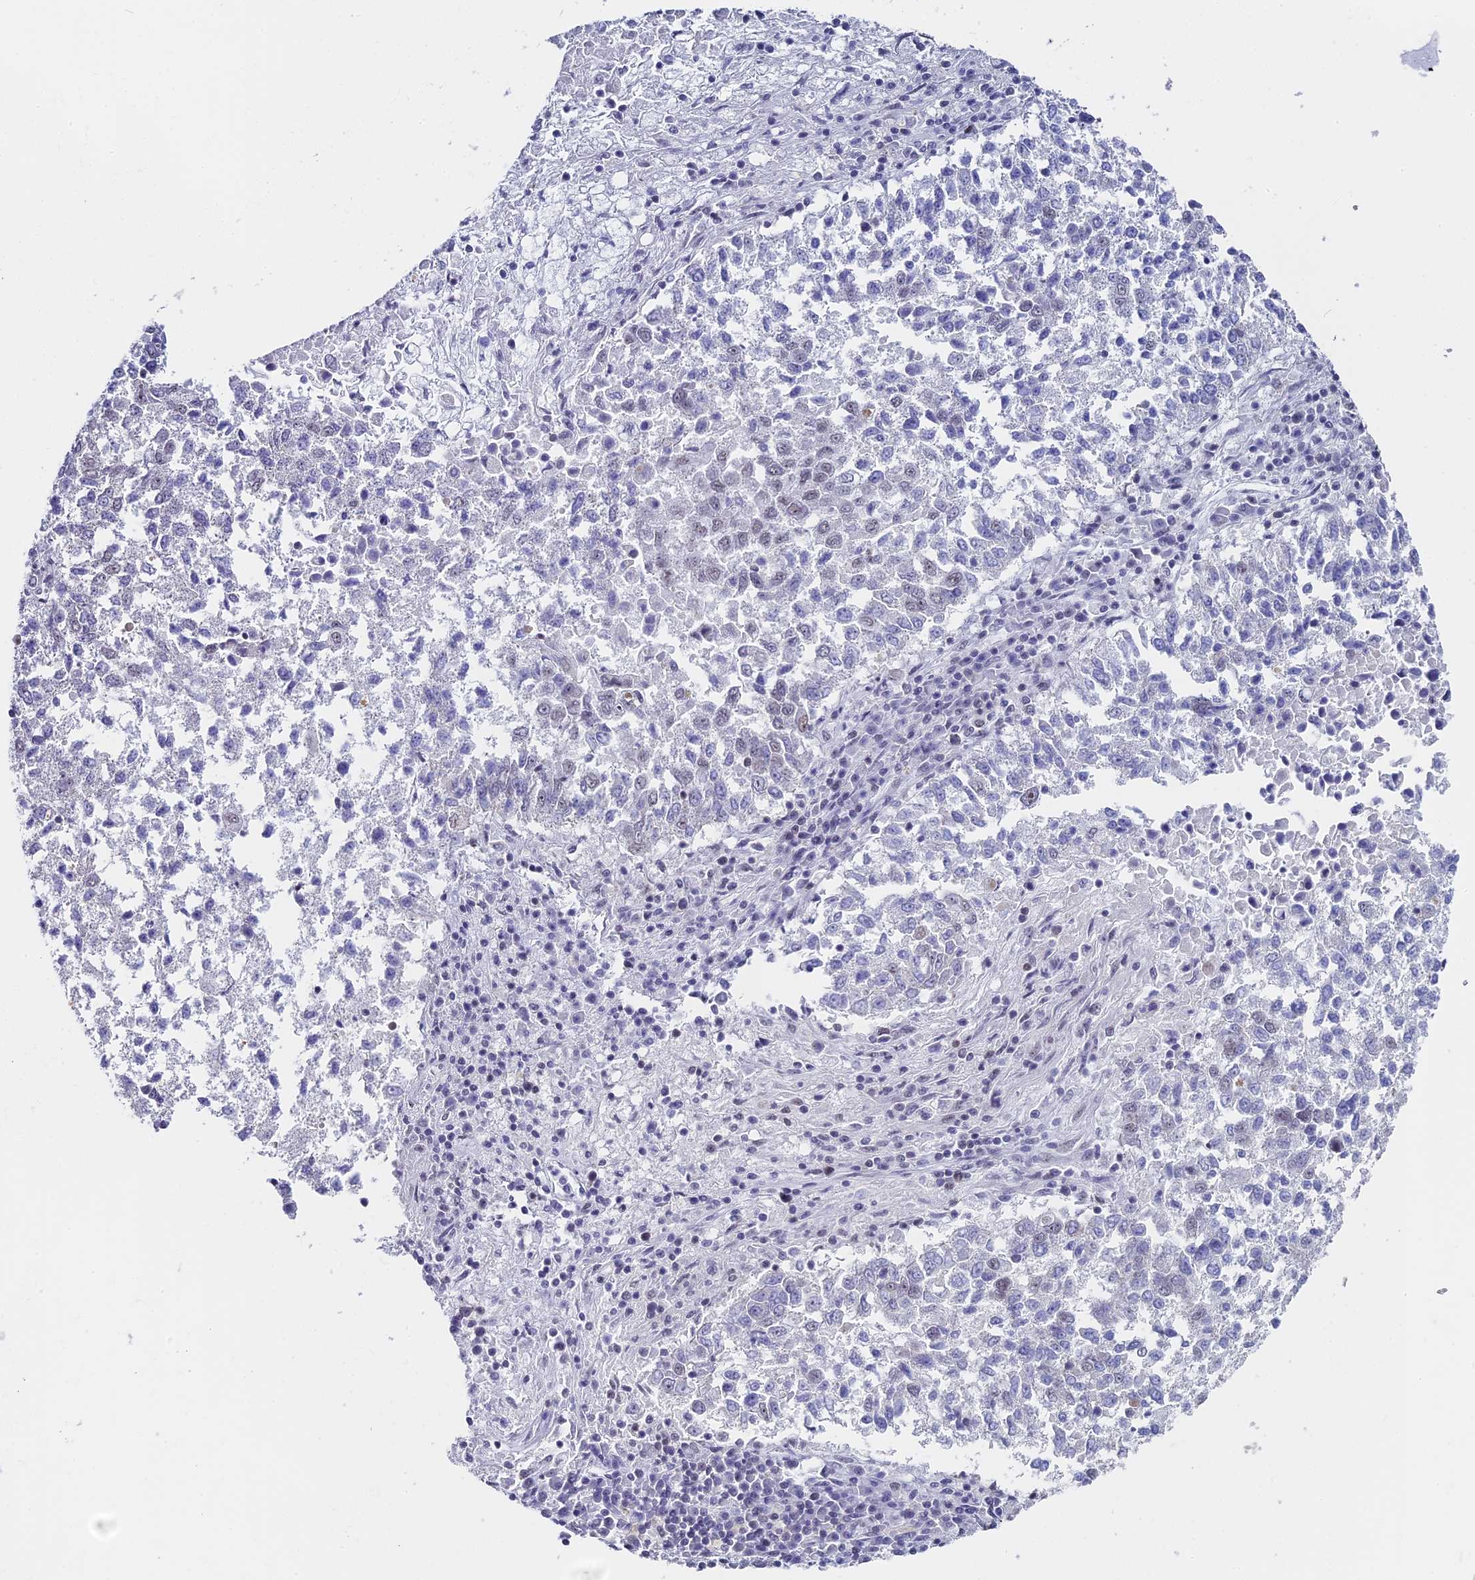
{"staining": {"intensity": "negative", "quantity": "none", "location": "none"}, "tissue": "lung cancer", "cell_type": "Tumor cells", "image_type": "cancer", "snomed": [{"axis": "morphology", "description": "Squamous cell carcinoma, NOS"}, {"axis": "topography", "description": "Lung"}], "caption": "The image reveals no significant staining in tumor cells of lung squamous cell carcinoma.", "gene": "CD2BP2", "patient": {"sex": "male", "age": 73}}